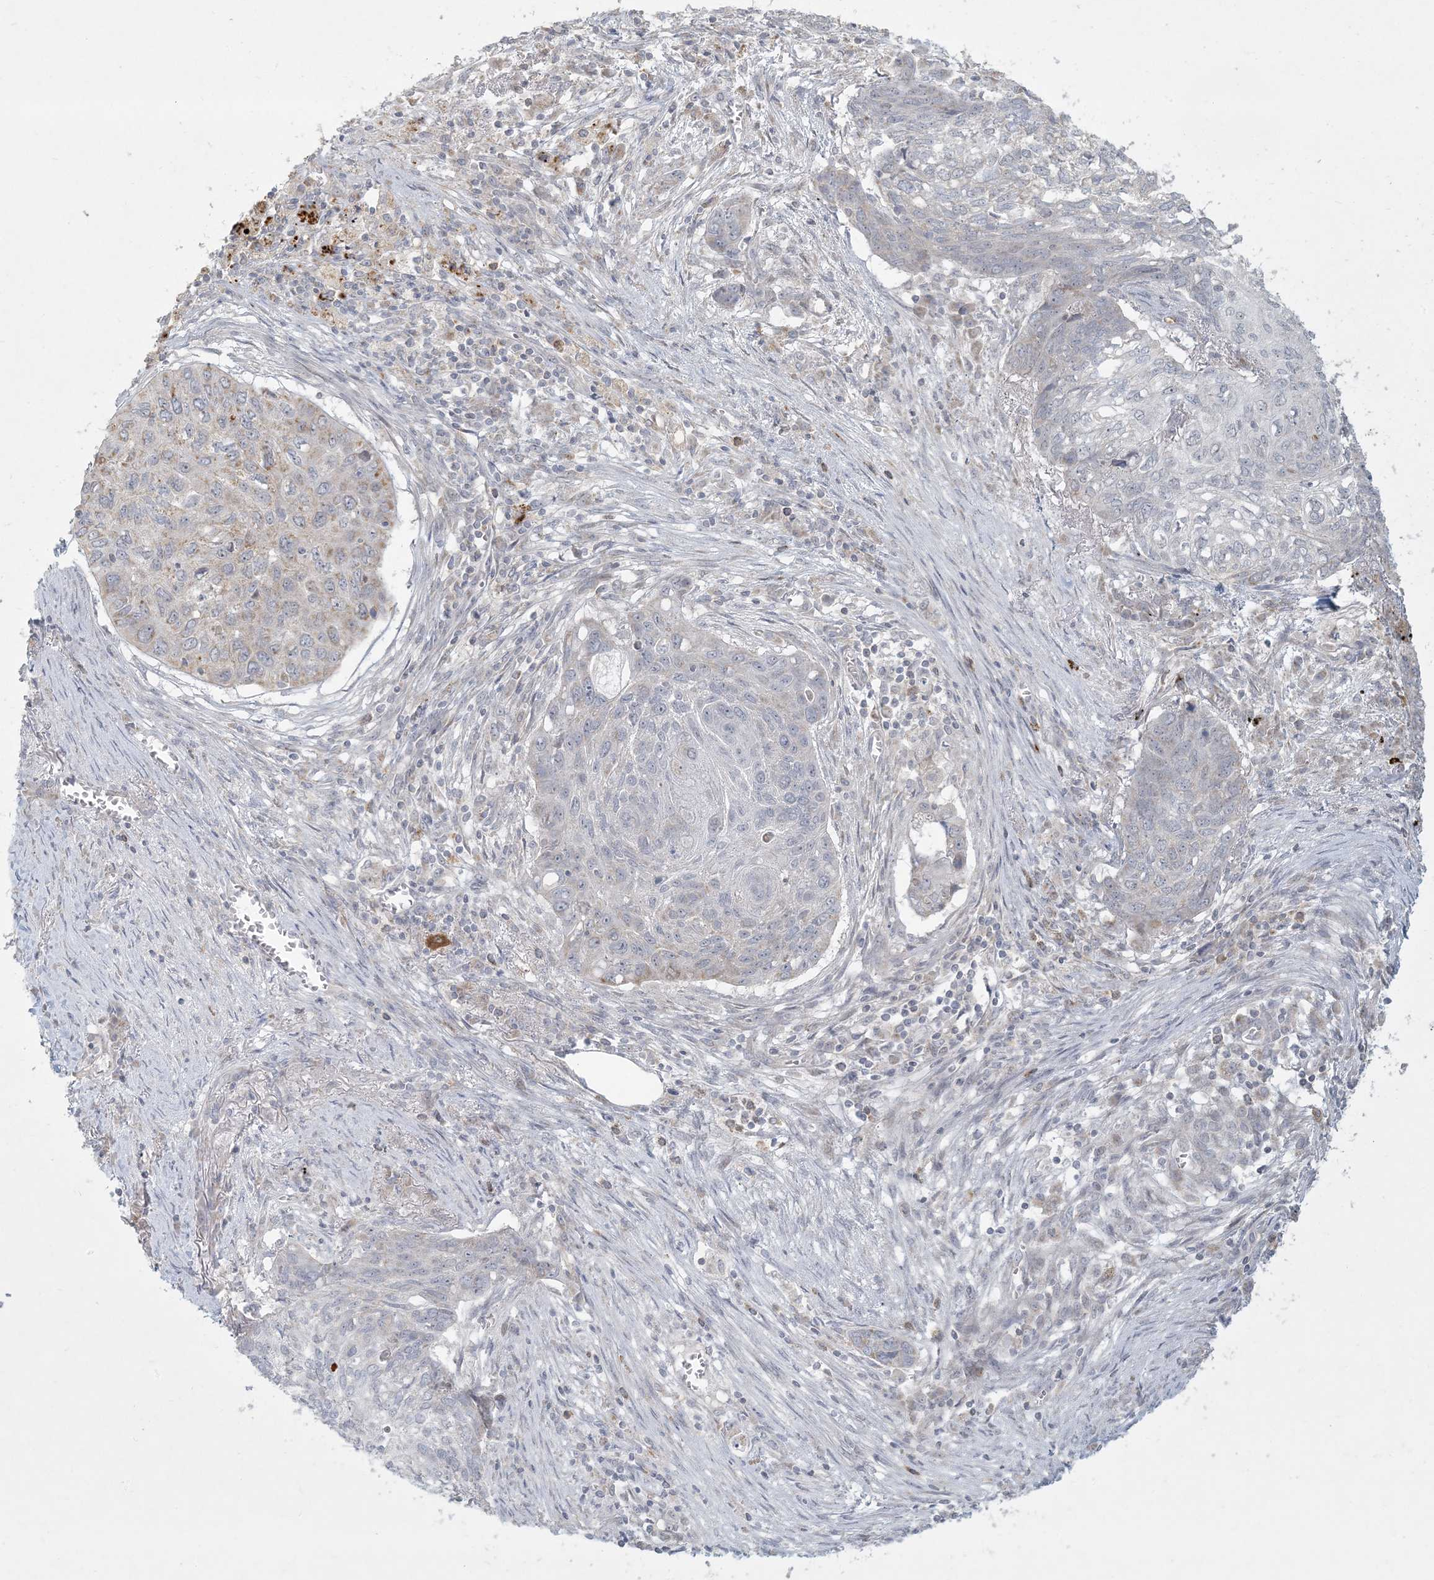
{"staining": {"intensity": "negative", "quantity": "none", "location": "none"}, "tissue": "lung cancer", "cell_type": "Tumor cells", "image_type": "cancer", "snomed": [{"axis": "morphology", "description": "Squamous cell carcinoma, NOS"}, {"axis": "topography", "description": "Lung"}], "caption": "This is an immunohistochemistry histopathology image of lung cancer (squamous cell carcinoma). There is no positivity in tumor cells.", "gene": "MCAT", "patient": {"sex": "female", "age": 63}}